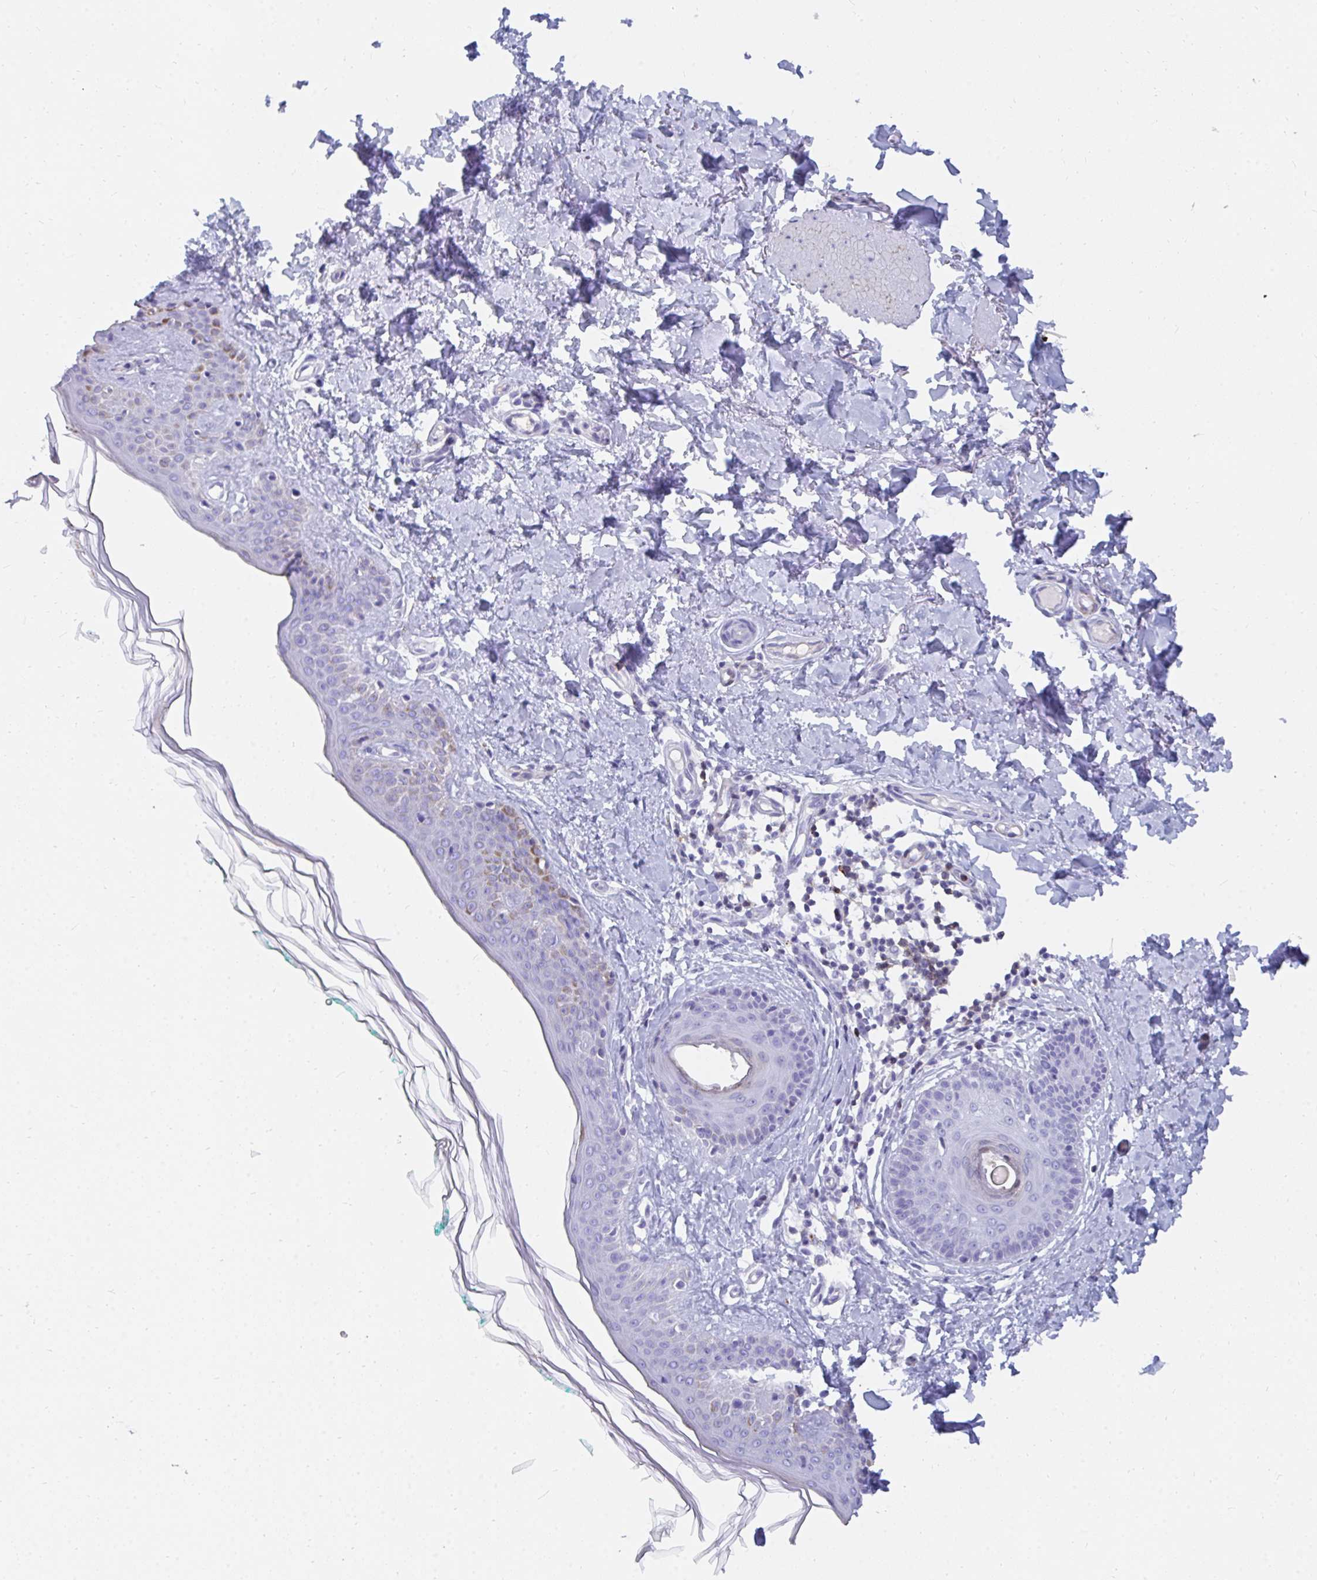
{"staining": {"intensity": "negative", "quantity": "none", "location": "none"}, "tissue": "skin", "cell_type": "Fibroblasts", "image_type": "normal", "snomed": [{"axis": "morphology", "description": "Normal tissue, NOS"}, {"axis": "topography", "description": "Skin"}, {"axis": "topography", "description": "Peripheral nerve tissue"}], "caption": "A histopathology image of skin stained for a protein reveals no brown staining in fibroblasts. (Brightfield microscopy of DAB immunohistochemistry (IHC) at high magnification).", "gene": "CD7", "patient": {"sex": "female", "age": 45}}